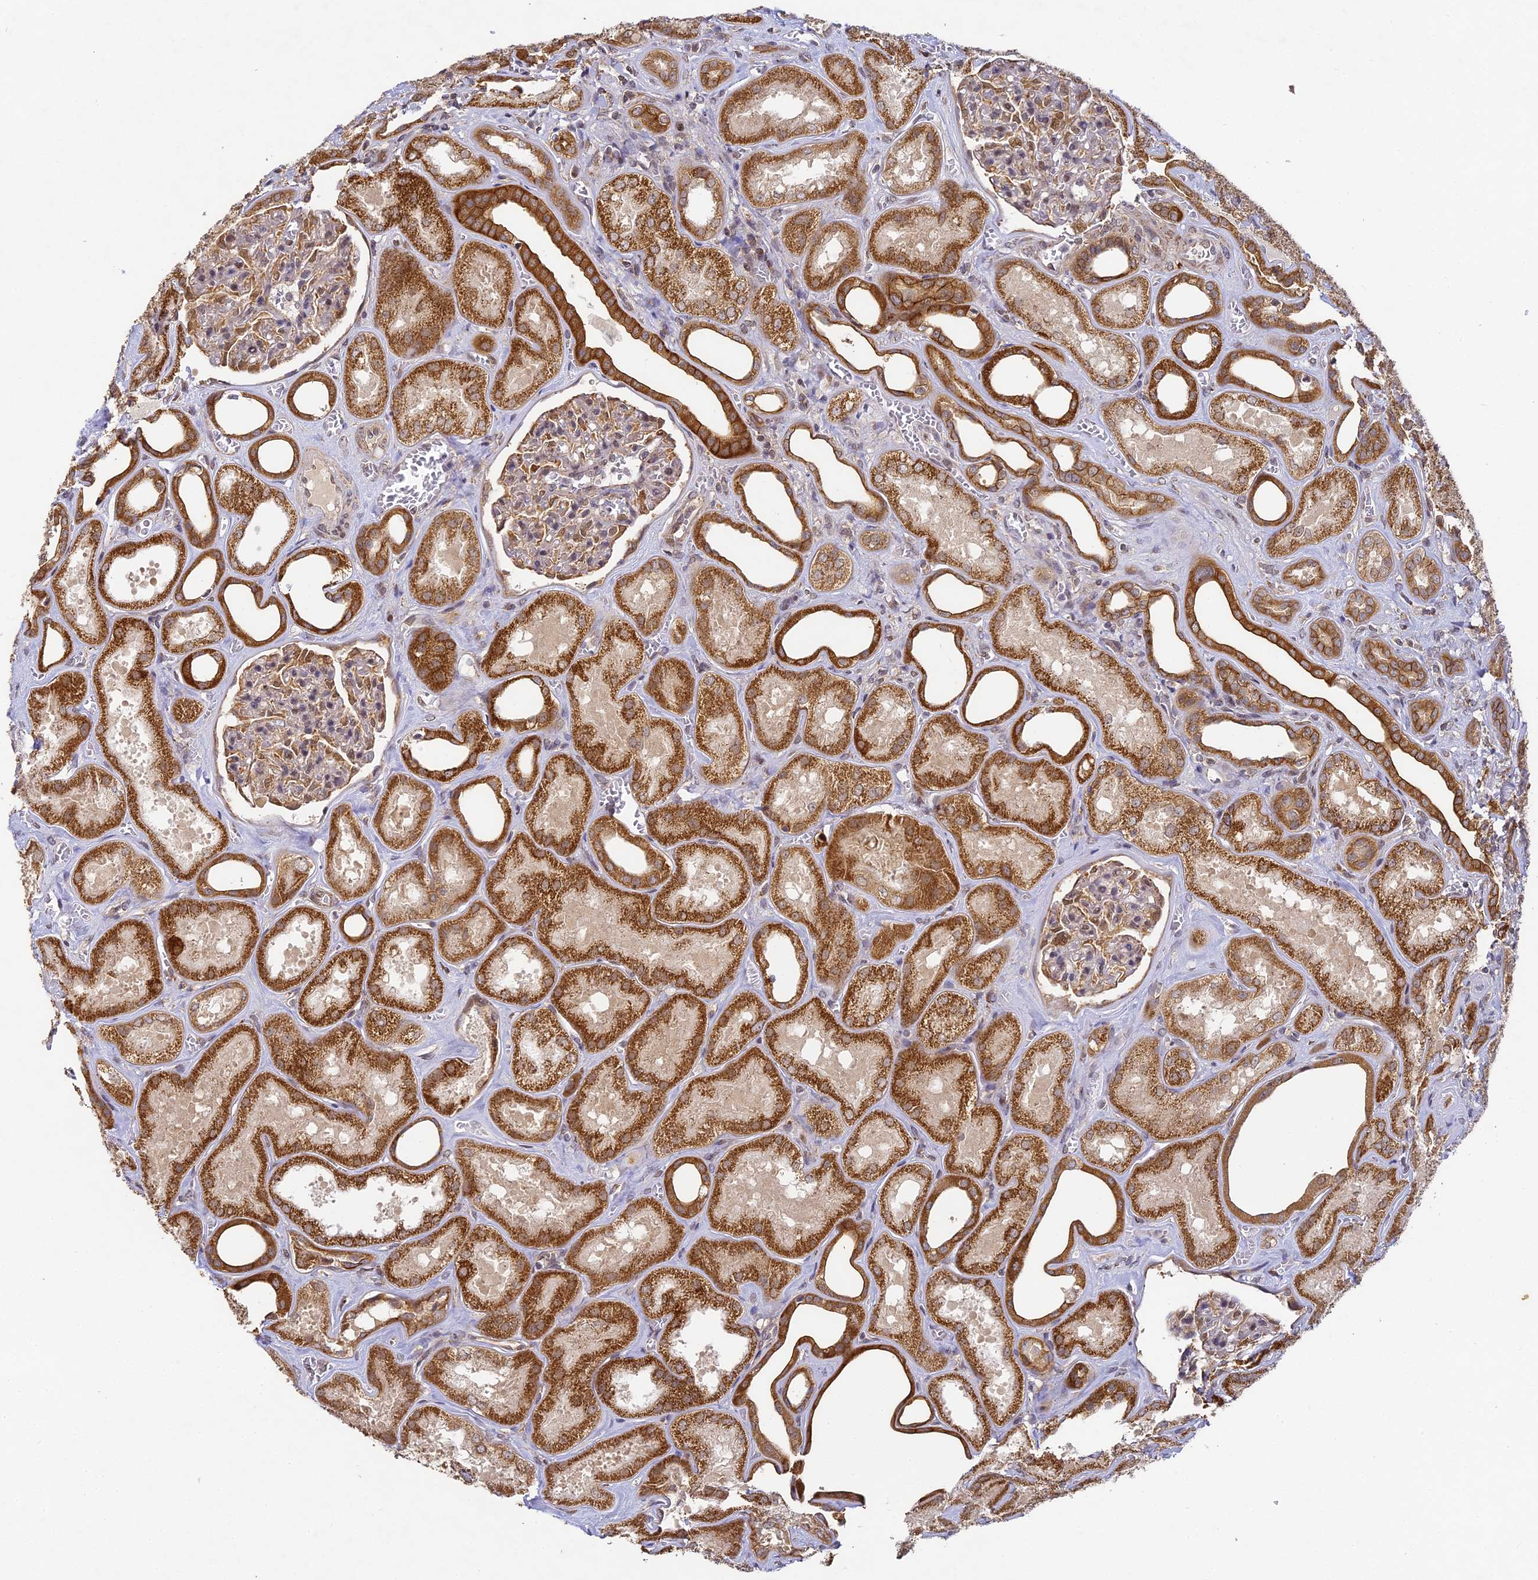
{"staining": {"intensity": "moderate", "quantity": "<25%", "location": "cytoplasmic/membranous,nuclear"}, "tissue": "kidney", "cell_type": "Cells in glomeruli", "image_type": "normal", "snomed": [{"axis": "morphology", "description": "Normal tissue, NOS"}, {"axis": "morphology", "description": "Adenocarcinoma, NOS"}, {"axis": "topography", "description": "Kidney"}], "caption": "This histopathology image displays IHC staining of normal human kidney, with low moderate cytoplasmic/membranous,nuclear staining in about <25% of cells in glomeruli.", "gene": "DNAAF10", "patient": {"sex": "female", "age": 68}}